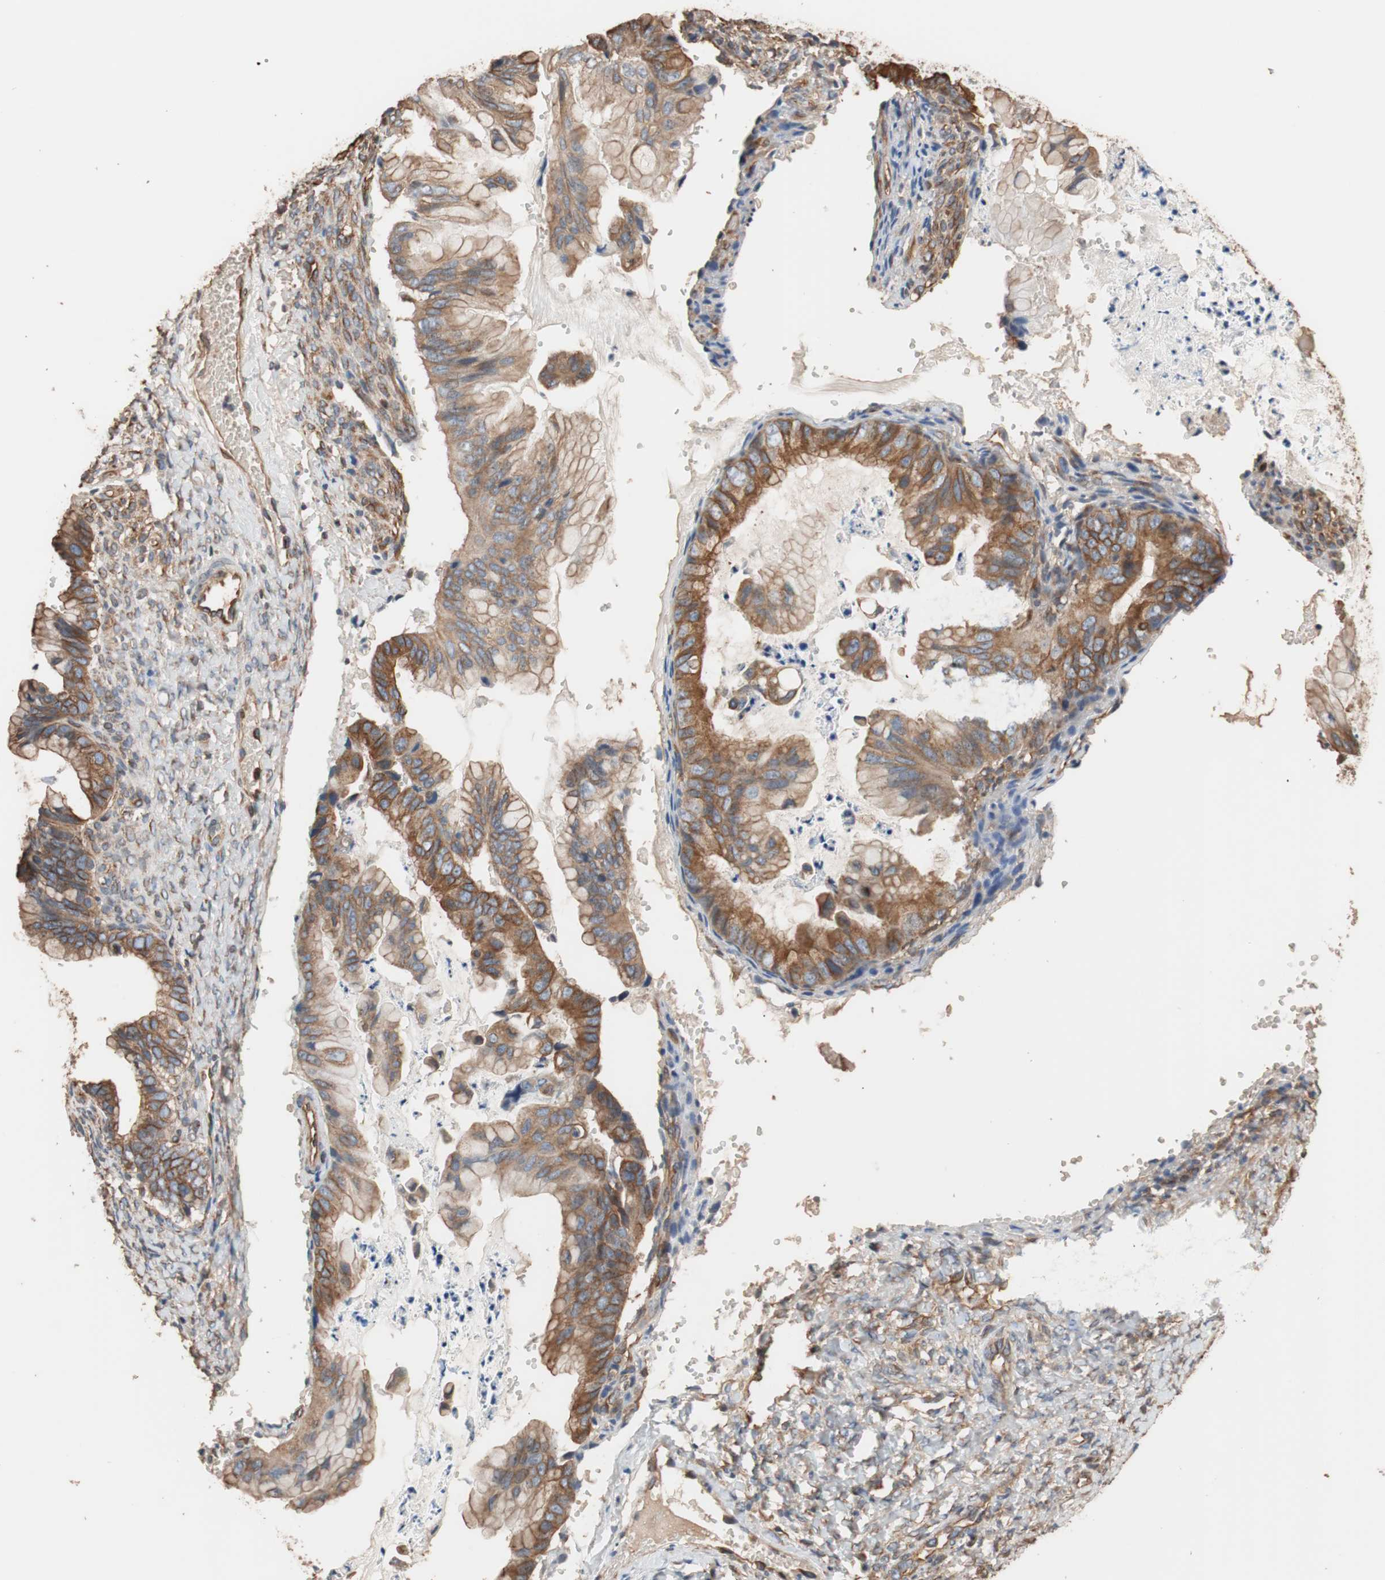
{"staining": {"intensity": "moderate", "quantity": "<25%", "location": "cytoplasmic/membranous"}, "tissue": "ovarian cancer", "cell_type": "Tumor cells", "image_type": "cancer", "snomed": [{"axis": "morphology", "description": "Cystadenocarcinoma, mucinous, NOS"}, {"axis": "topography", "description": "Ovary"}], "caption": "A histopathology image of human ovarian cancer (mucinous cystadenocarcinoma) stained for a protein exhibits moderate cytoplasmic/membranous brown staining in tumor cells. The staining is performed using DAB (3,3'-diaminobenzidine) brown chromogen to label protein expression. The nuclei are counter-stained blue using hematoxylin.", "gene": "TUBB", "patient": {"sex": "female", "age": 36}}